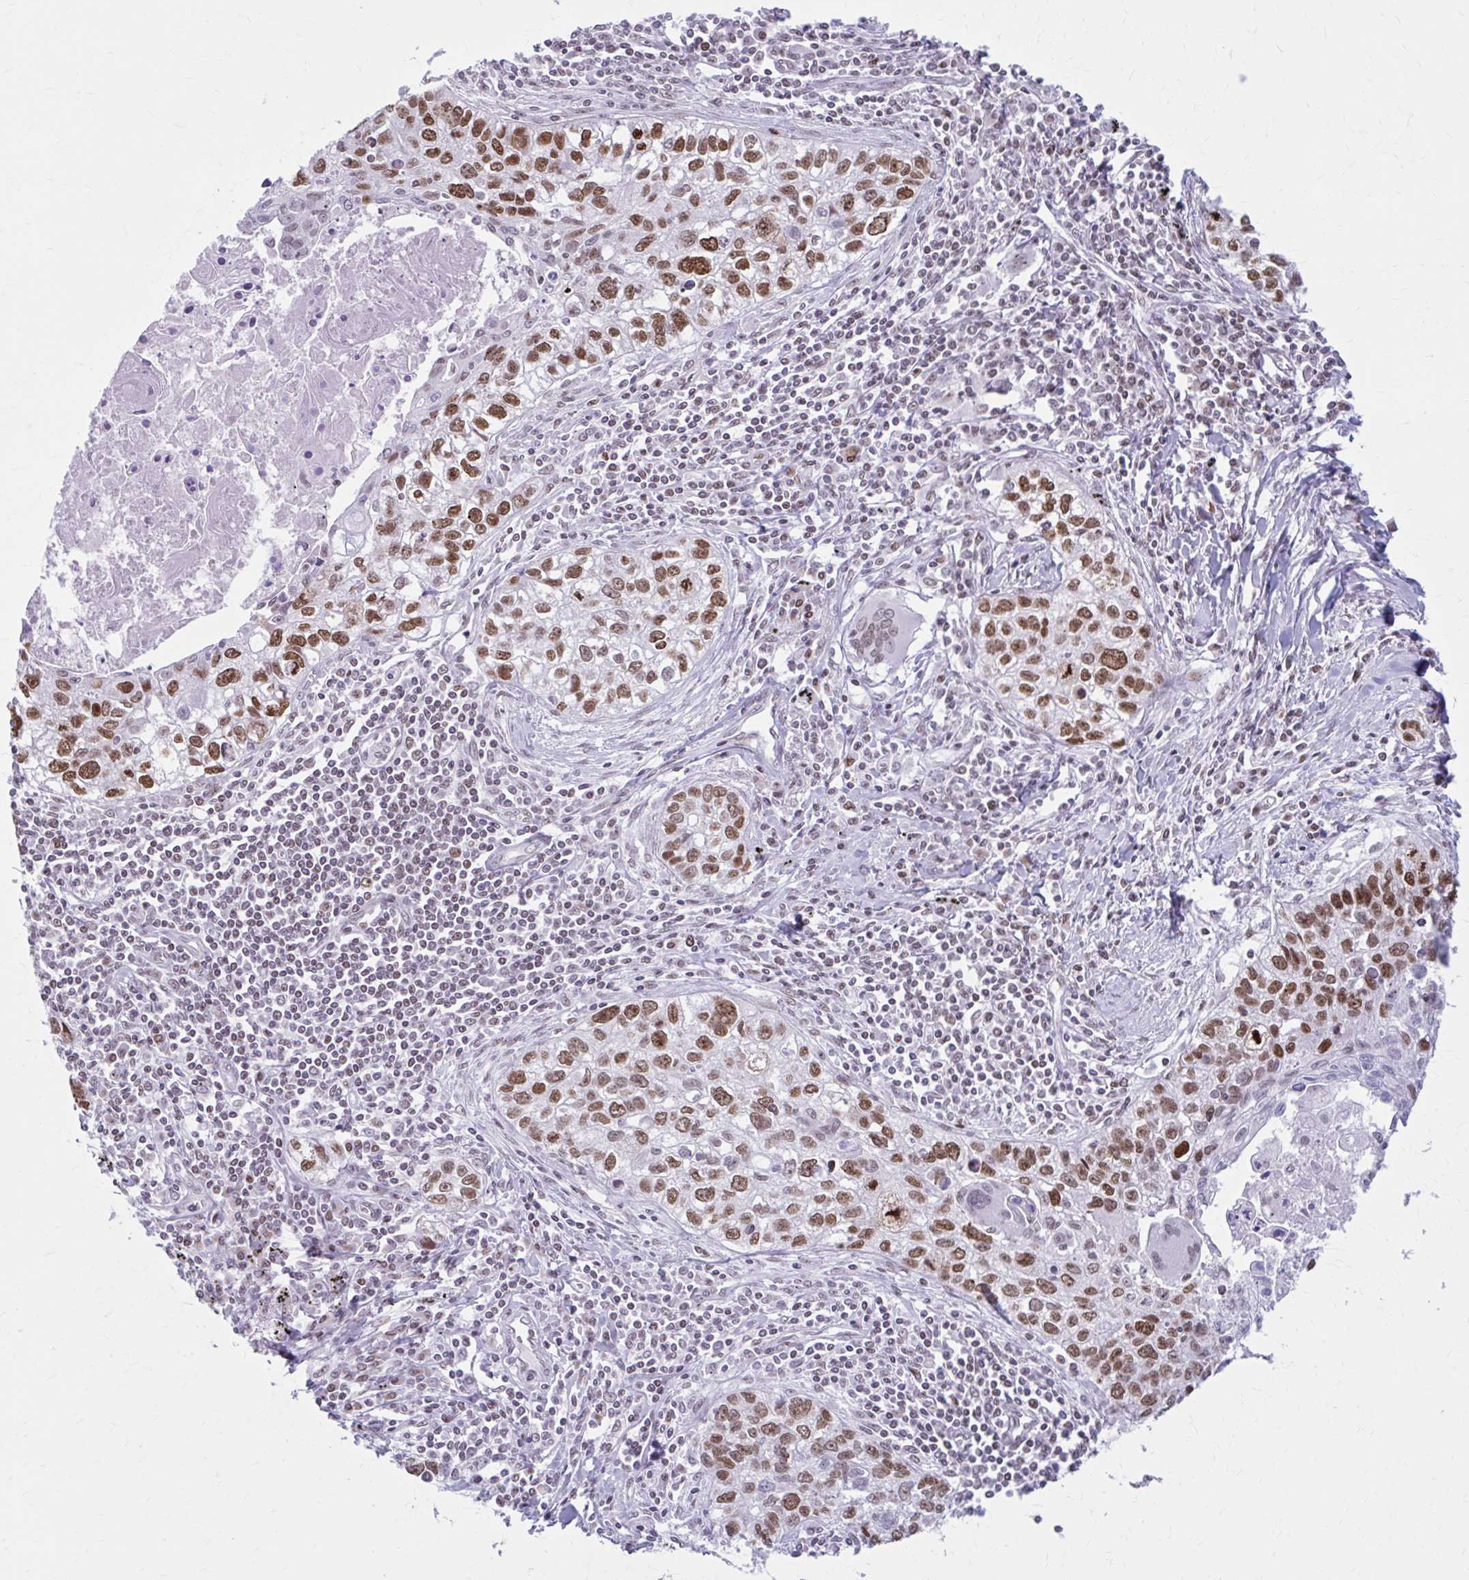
{"staining": {"intensity": "moderate", "quantity": ">75%", "location": "nuclear"}, "tissue": "lung cancer", "cell_type": "Tumor cells", "image_type": "cancer", "snomed": [{"axis": "morphology", "description": "Squamous cell carcinoma, NOS"}, {"axis": "topography", "description": "Lung"}], "caption": "This is a histology image of immunohistochemistry staining of lung squamous cell carcinoma, which shows moderate staining in the nuclear of tumor cells.", "gene": "PABIR1", "patient": {"sex": "male", "age": 74}}